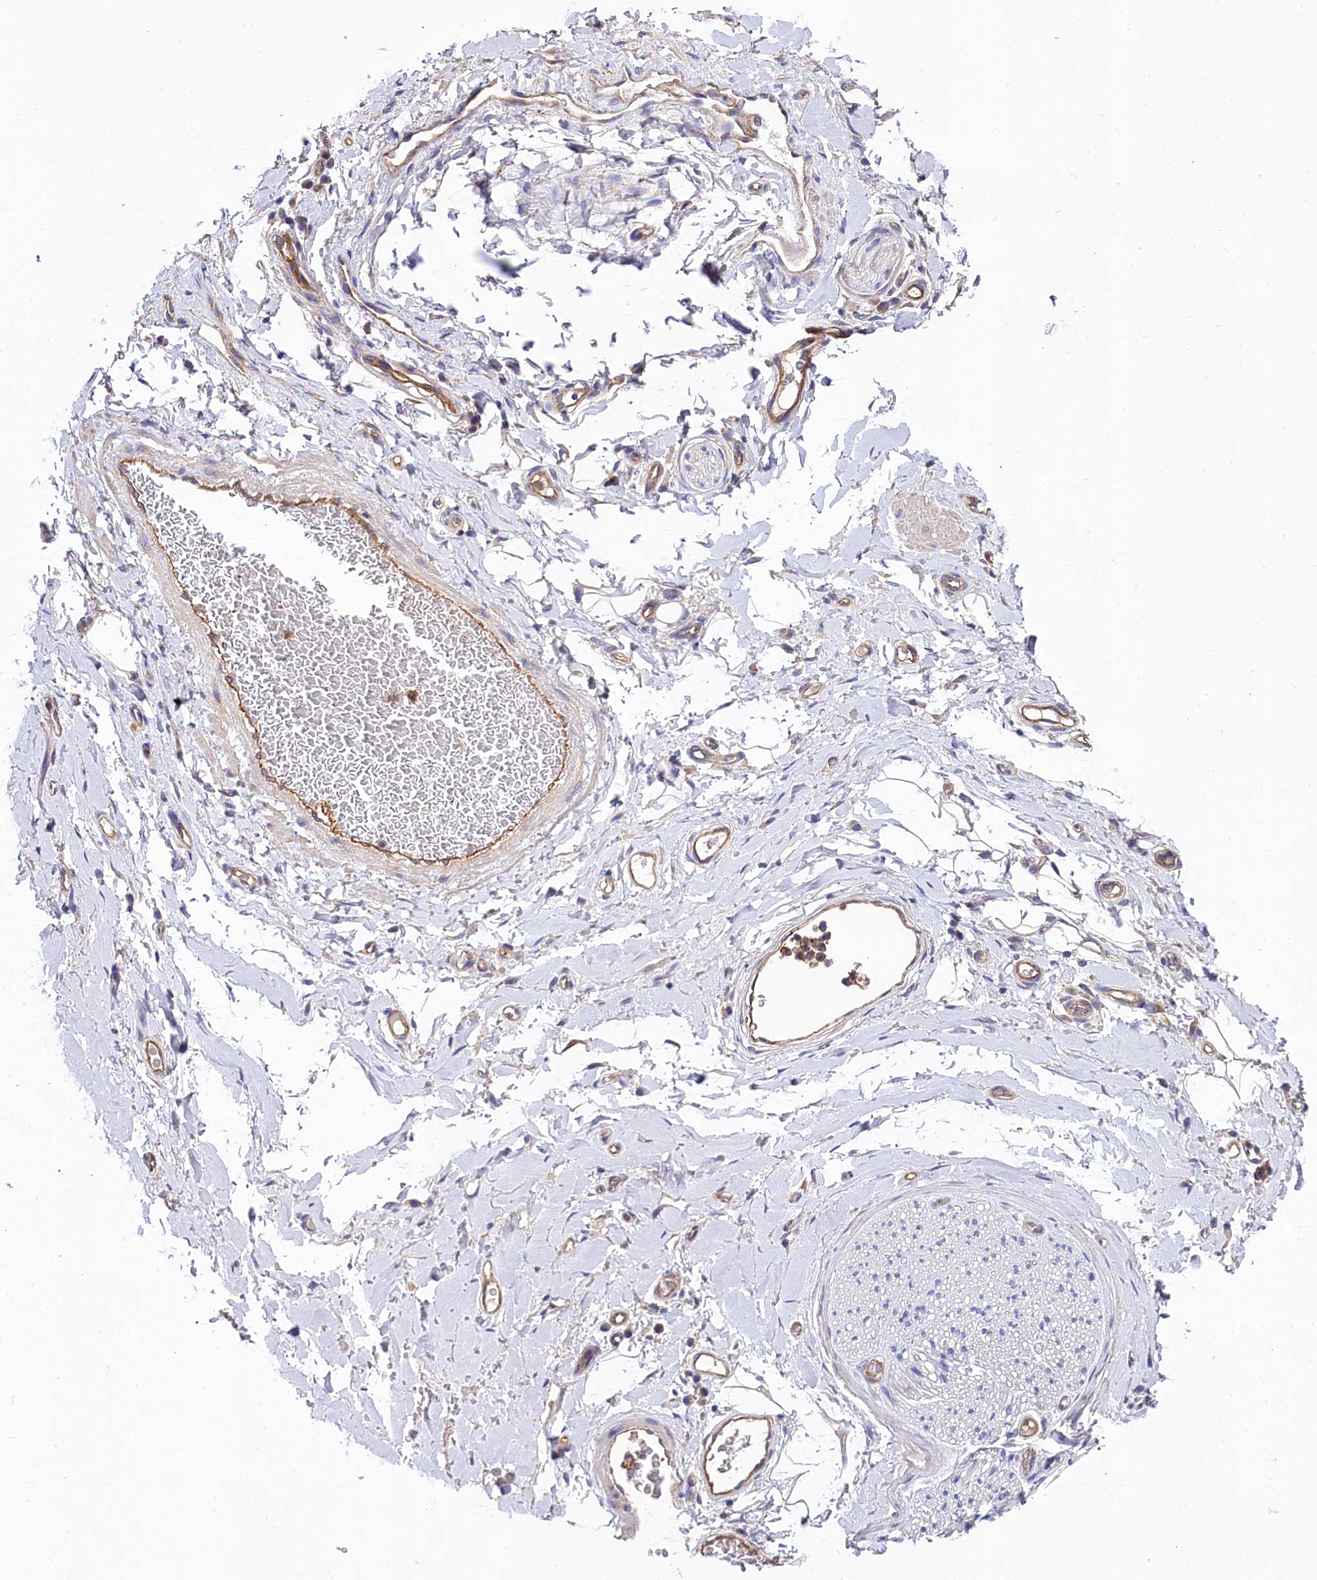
{"staining": {"intensity": "negative", "quantity": "none", "location": "none"}, "tissue": "adipose tissue", "cell_type": "Adipocytes", "image_type": "normal", "snomed": [{"axis": "morphology", "description": "Normal tissue, NOS"}, {"axis": "morphology", "description": "Adenocarcinoma, NOS"}, {"axis": "topography", "description": "Stomach, upper"}, {"axis": "topography", "description": "Peripheral nerve tissue"}], "caption": "This image is of unremarkable adipose tissue stained with IHC to label a protein in brown with the nuclei are counter-stained blue. There is no expression in adipocytes.", "gene": "FCHSD2", "patient": {"sex": "male", "age": 62}}